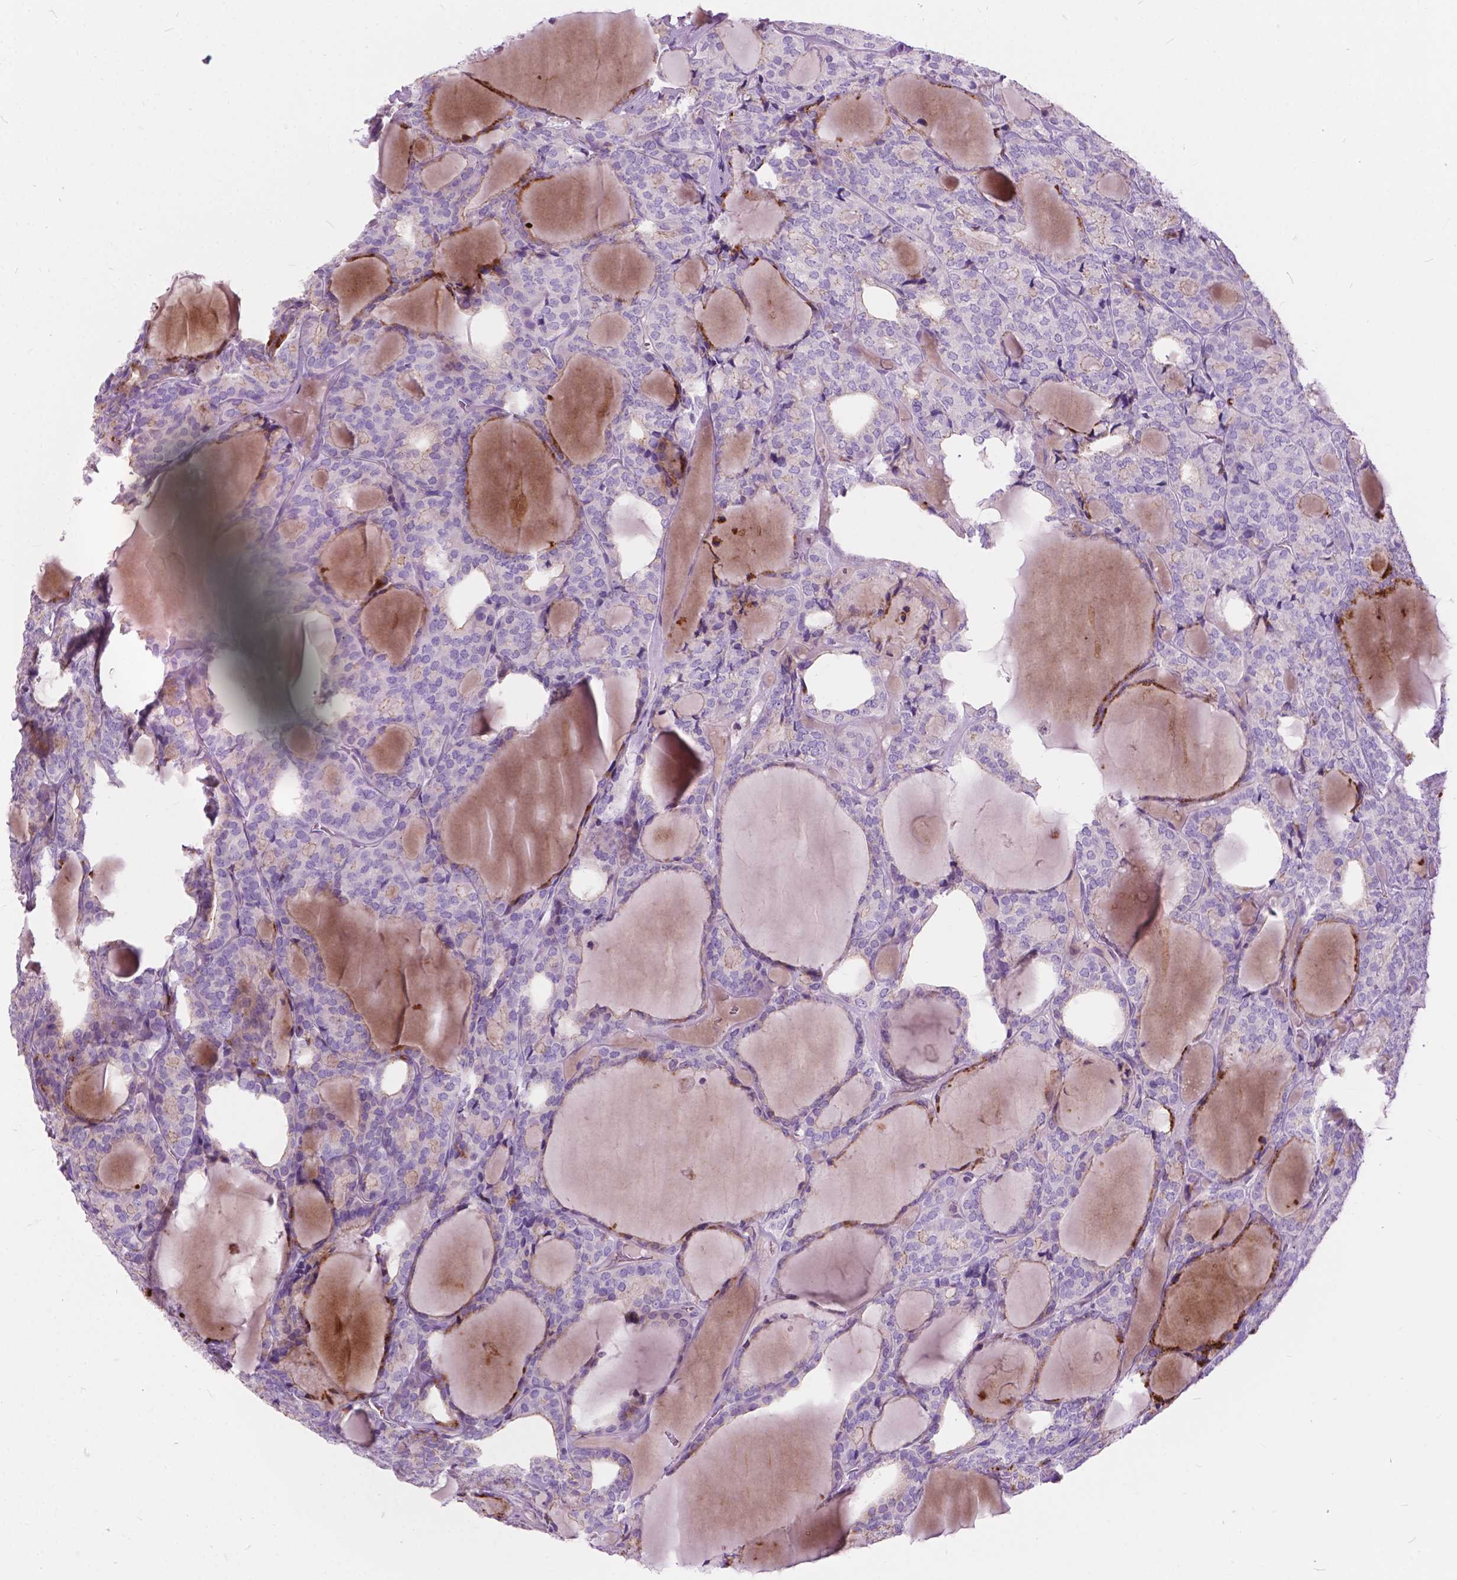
{"staining": {"intensity": "negative", "quantity": "none", "location": "none"}, "tissue": "thyroid cancer", "cell_type": "Tumor cells", "image_type": "cancer", "snomed": [{"axis": "morphology", "description": "Follicular adenoma carcinoma, NOS"}, {"axis": "topography", "description": "Thyroid gland"}], "caption": "Thyroid cancer (follicular adenoma carcinoma) was stained to show a protein in brown. There is no significant staining in tumor cells. Brightfield microscopy of immunohistochemistry stained with DAB (3,3'-diaminobenzidine) (brown) and hematoxylin (blue), captured at high magnification.", "gene": "PRR35", "patient": {"sex": "male", "age": 74}}